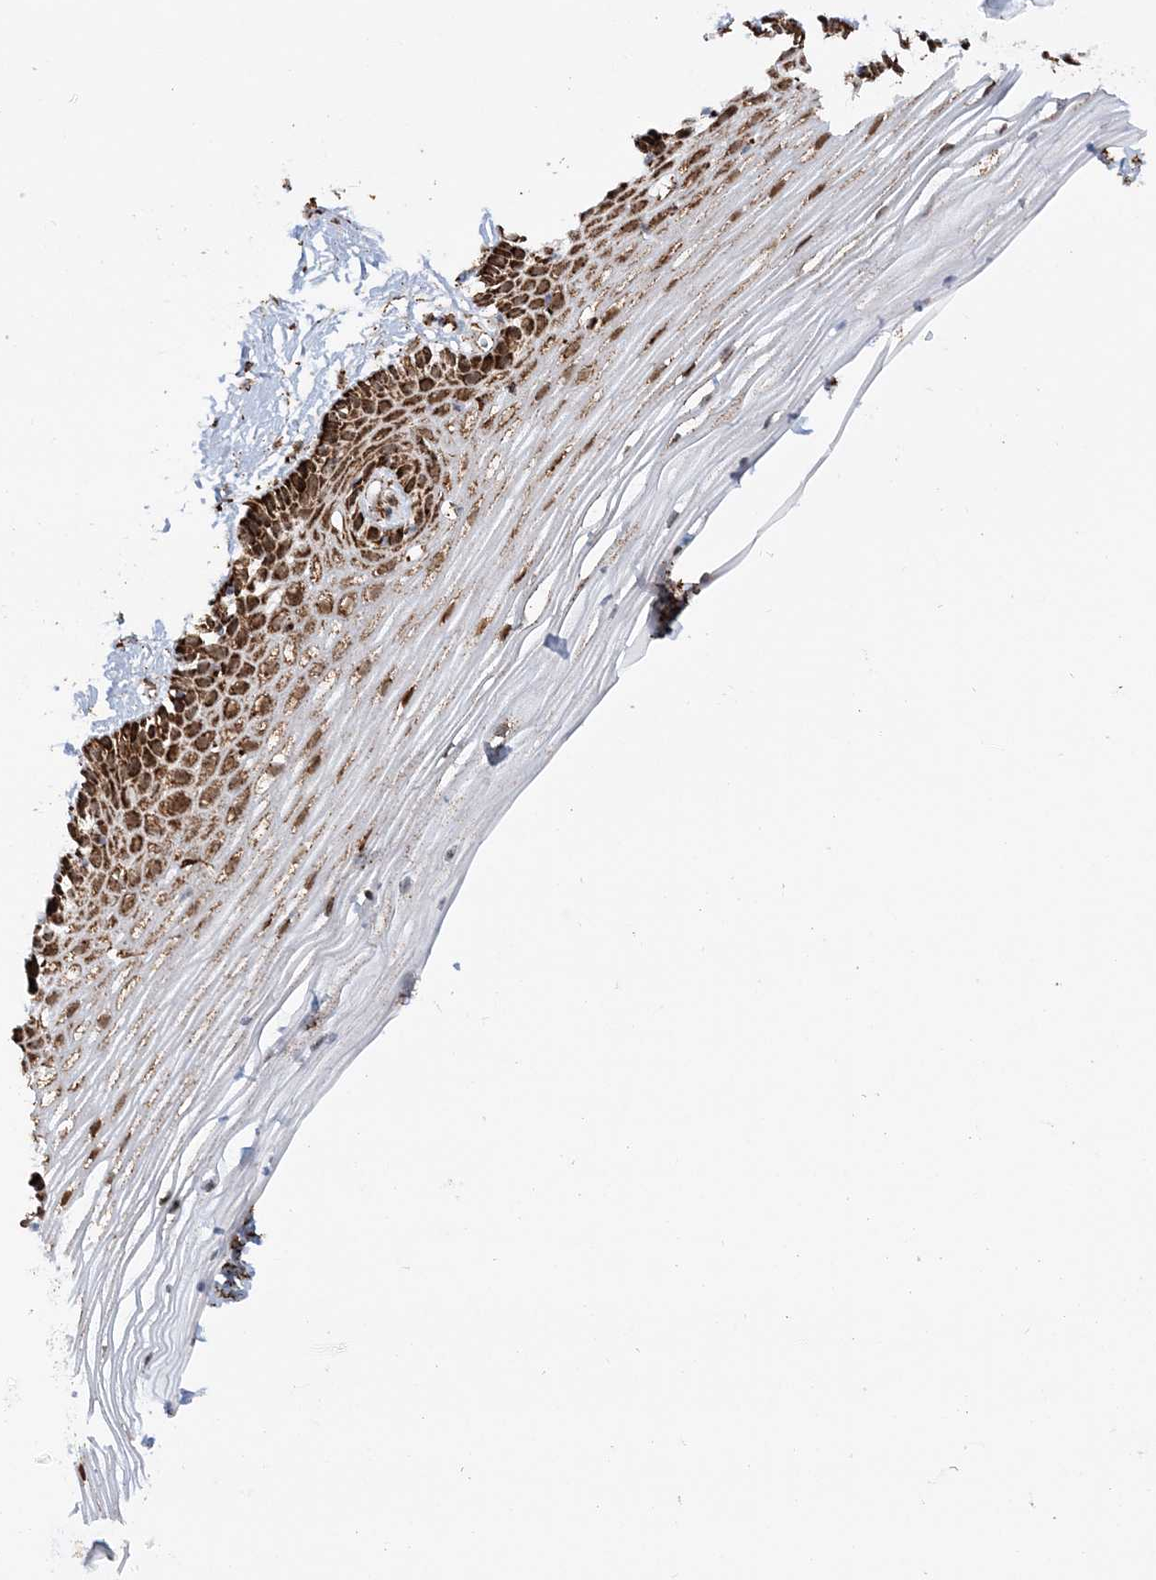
{"staining": {"intensity": "strong", "quantity": ">75%", "location": "cytoplasmic/membranous"}, "tissue": "vagina", "cell_type": "Squamous epithelial cells", "image_type": "normal", "snomed": [{"axis": "morphology", "description": "Normal tissue, NOS"}, {"axis": "topography", "description": "Vagina"}, {"axis": "topography", "description": "Cervix"}], "caption": "This image reveals unremarkable vagina stained with IHC to label a protein in brown. The cytoplasmic/membranous of squamous epithelial cells show strong positivity for the protein. Nuclei are counter-stained blue.", "gene": "CRY2", "patient": {"sex": "female", "age": 40}}